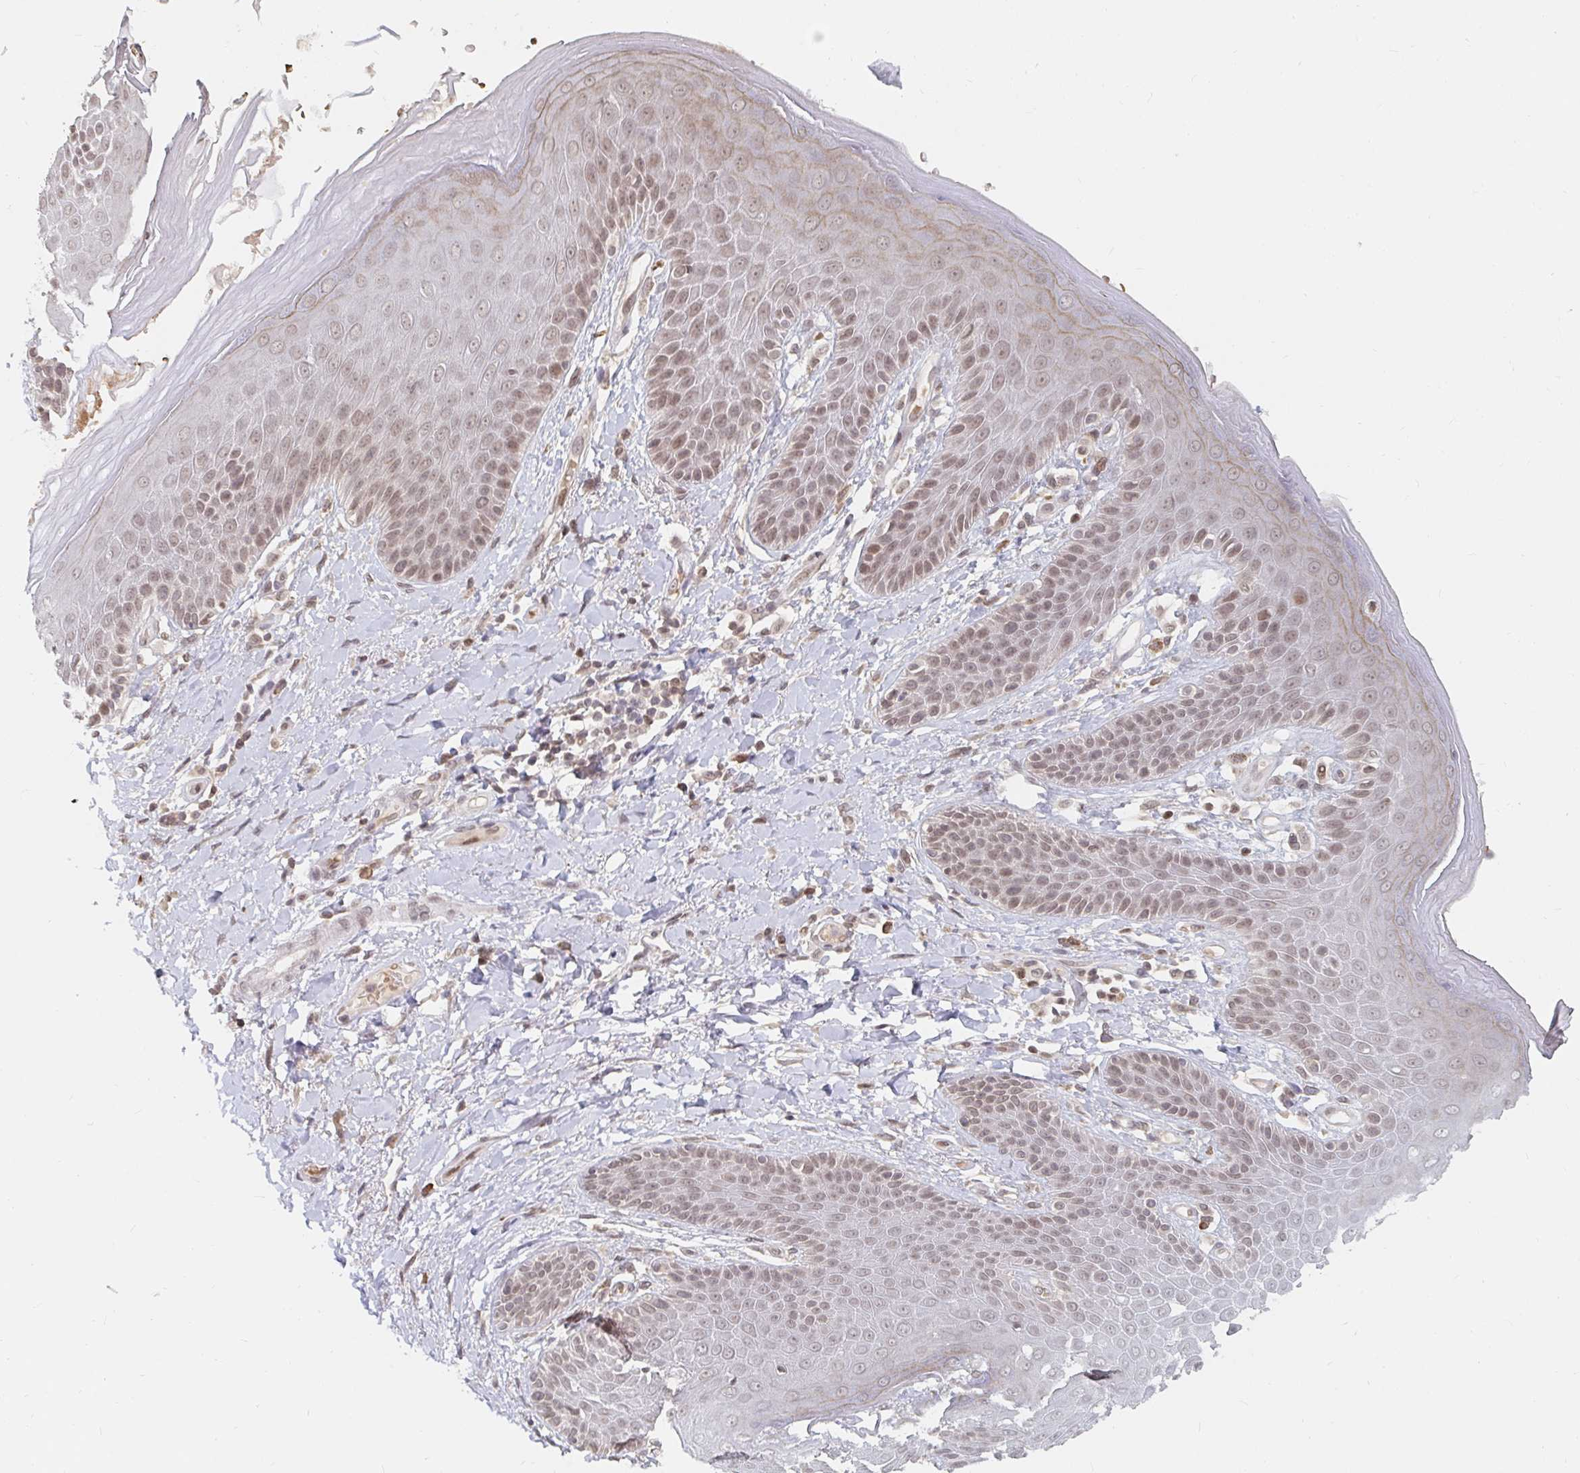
{"staining": {"intensity": "weak", "quantity": ">75%", "location": "cytoplasmic/membranous,nuclear"}, "tissue": "skin", "cell_type": "Epidermal cells", "image_type": "normal", "snomed": [{"axis": "morphology", "description": "Normal tissue, NOS"}, {"axis": "topography", "description": "Anal"}, {"axis": "topography", "description": "Peripheral nerve tissue"}], "caption": "Brown immunohistochemical staining in normal skin exhibits weak cytoplasmic/membranous,nuclear positivity in about >75% of epidermal cells.", "gene": "CHD2", "patient": {"sex": "male", "age": 51}}